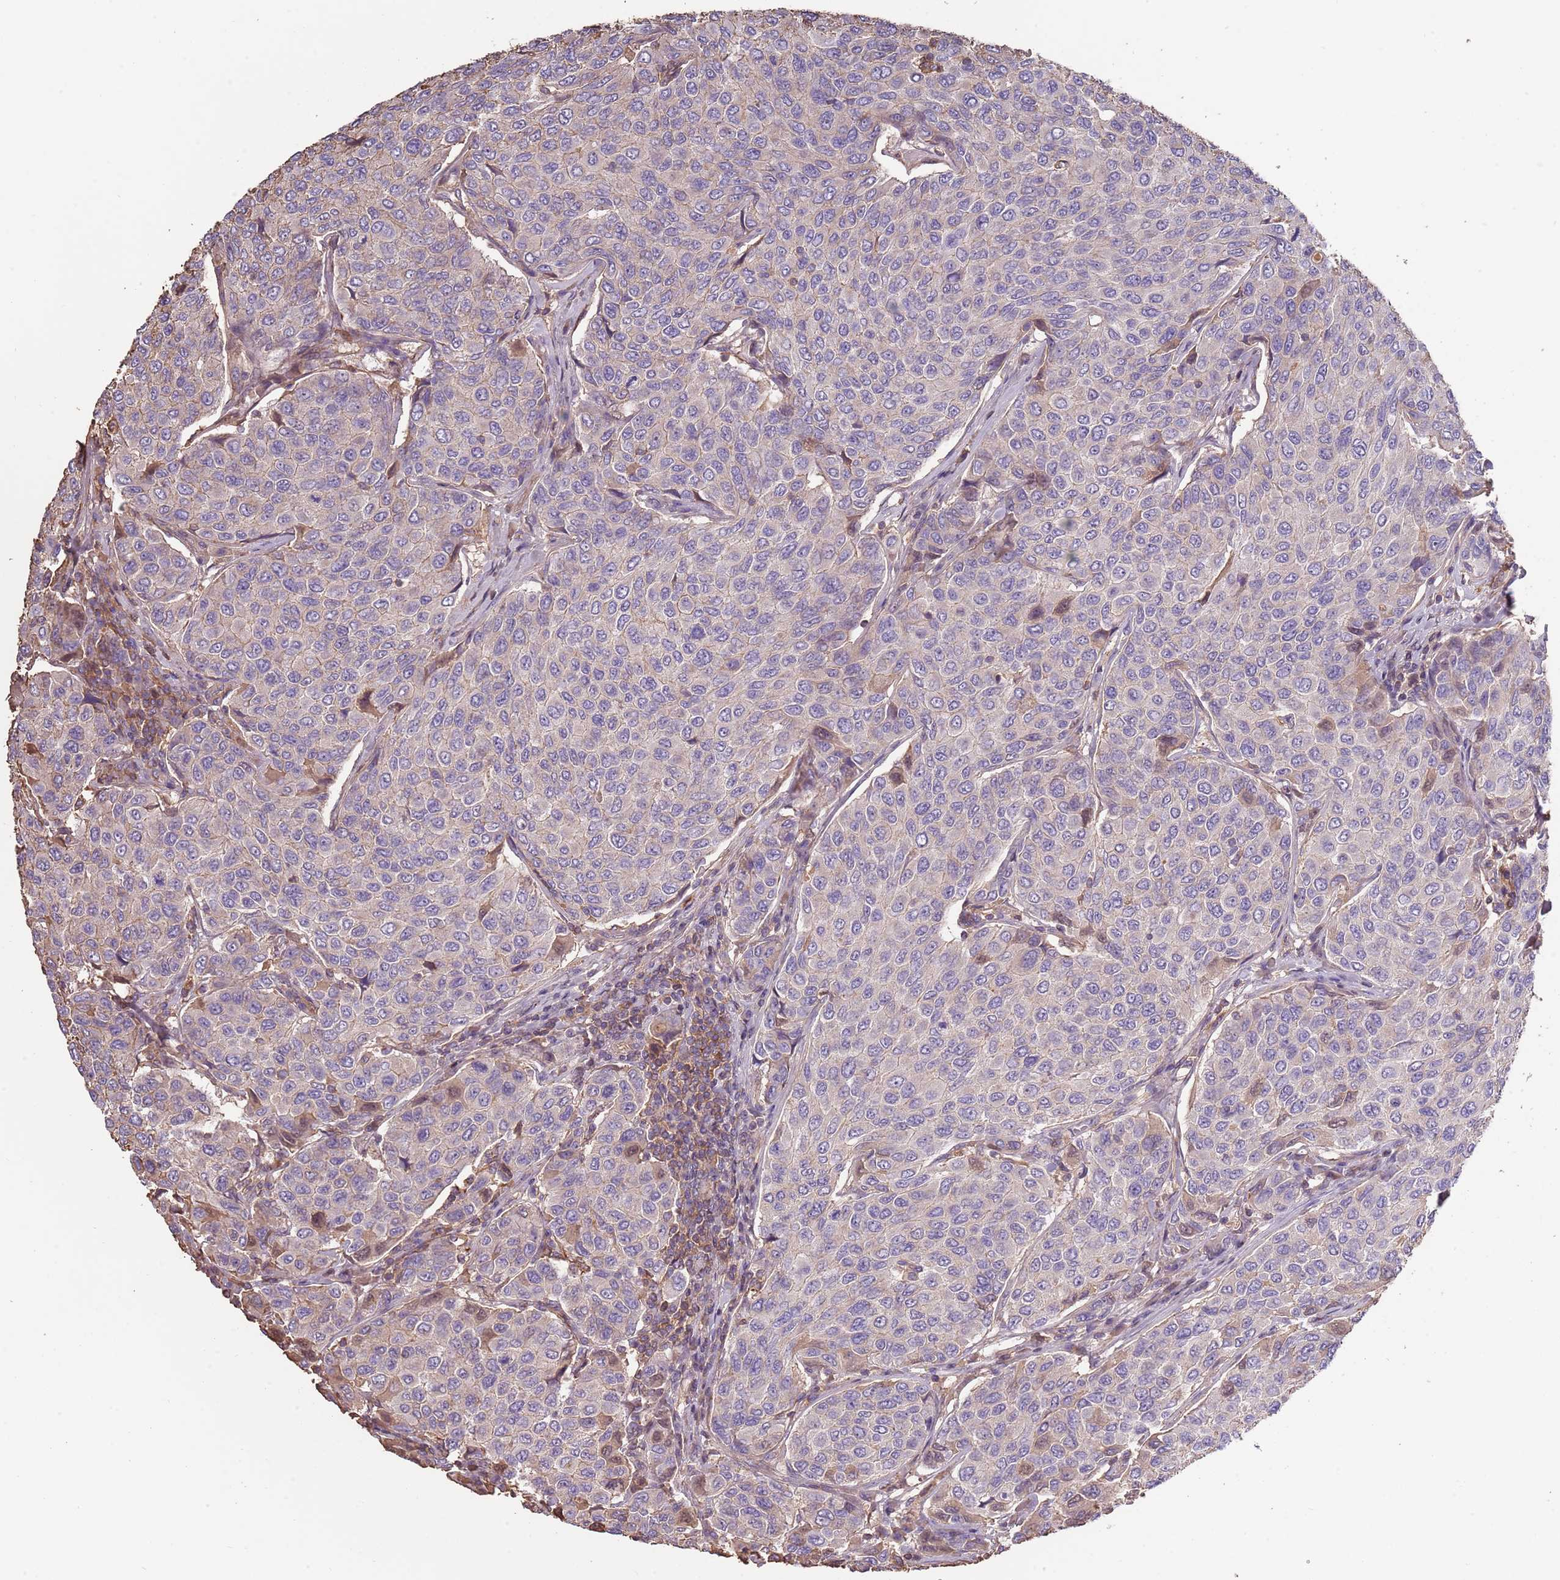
{"staining": {"intensity": "negative", "quantity": "none", "location": "none"}, "tissue": "breast cancer", "cell_type": "Tumor cells", "image_type": "cancer", "snomed": [{"axis": "morphology", "description": "Duct carcinoma"}, {"axis": "topography", "description": "Breast"}], "caption": "This image is of breast invasive ductal carcinoma stained with IHC to label a protein in brown with the nuclei are counter-stained blue. There is no staining in tumor cells.", "gene": "FECH", "patient": {"sex": "female", "age": 55}}